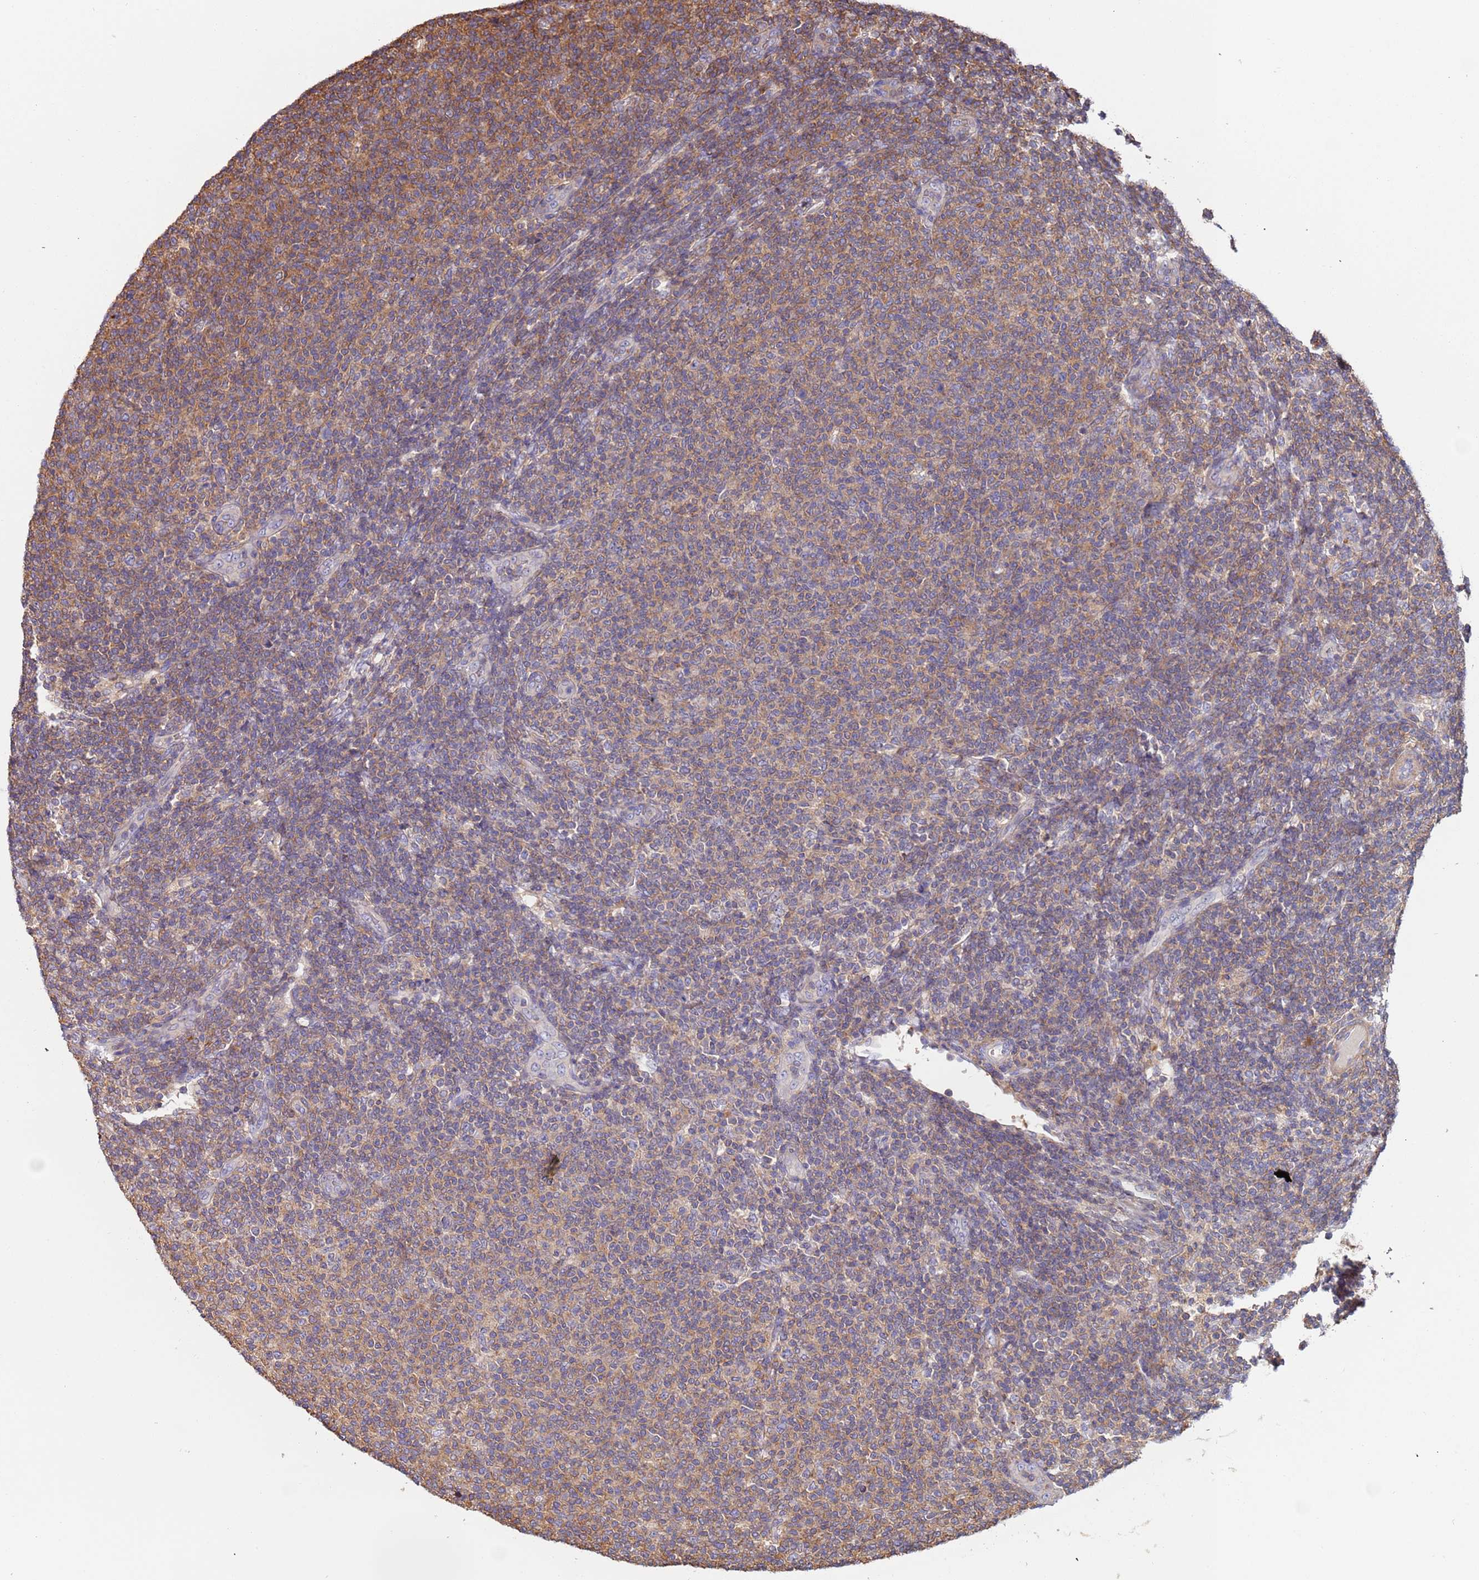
{"staining": {"intensity": "weak", "quantity": "<25%", "location": "cytoplasmic/membranous"}, "tissue": "lymphoma", "cell_type": "Tumor cells", "image_type": "cancer", "snomed": [{"axis": "morphology", "description": "Malignant lymphoma, non-Hodgkin's type, Low grade"}, {"axis": "topography", "description": "Lymph node"}], "caption": "Image shows no significant protein expression in tumor cells of malignant lymphoma, non-Hodgkin's type (low-grade). The staining is performed using DAB brown chromogen with nuclei counter-stained in using hematoxylin.", "gene": "SYT4", "patient": {"sex": "male", "age": 66}}